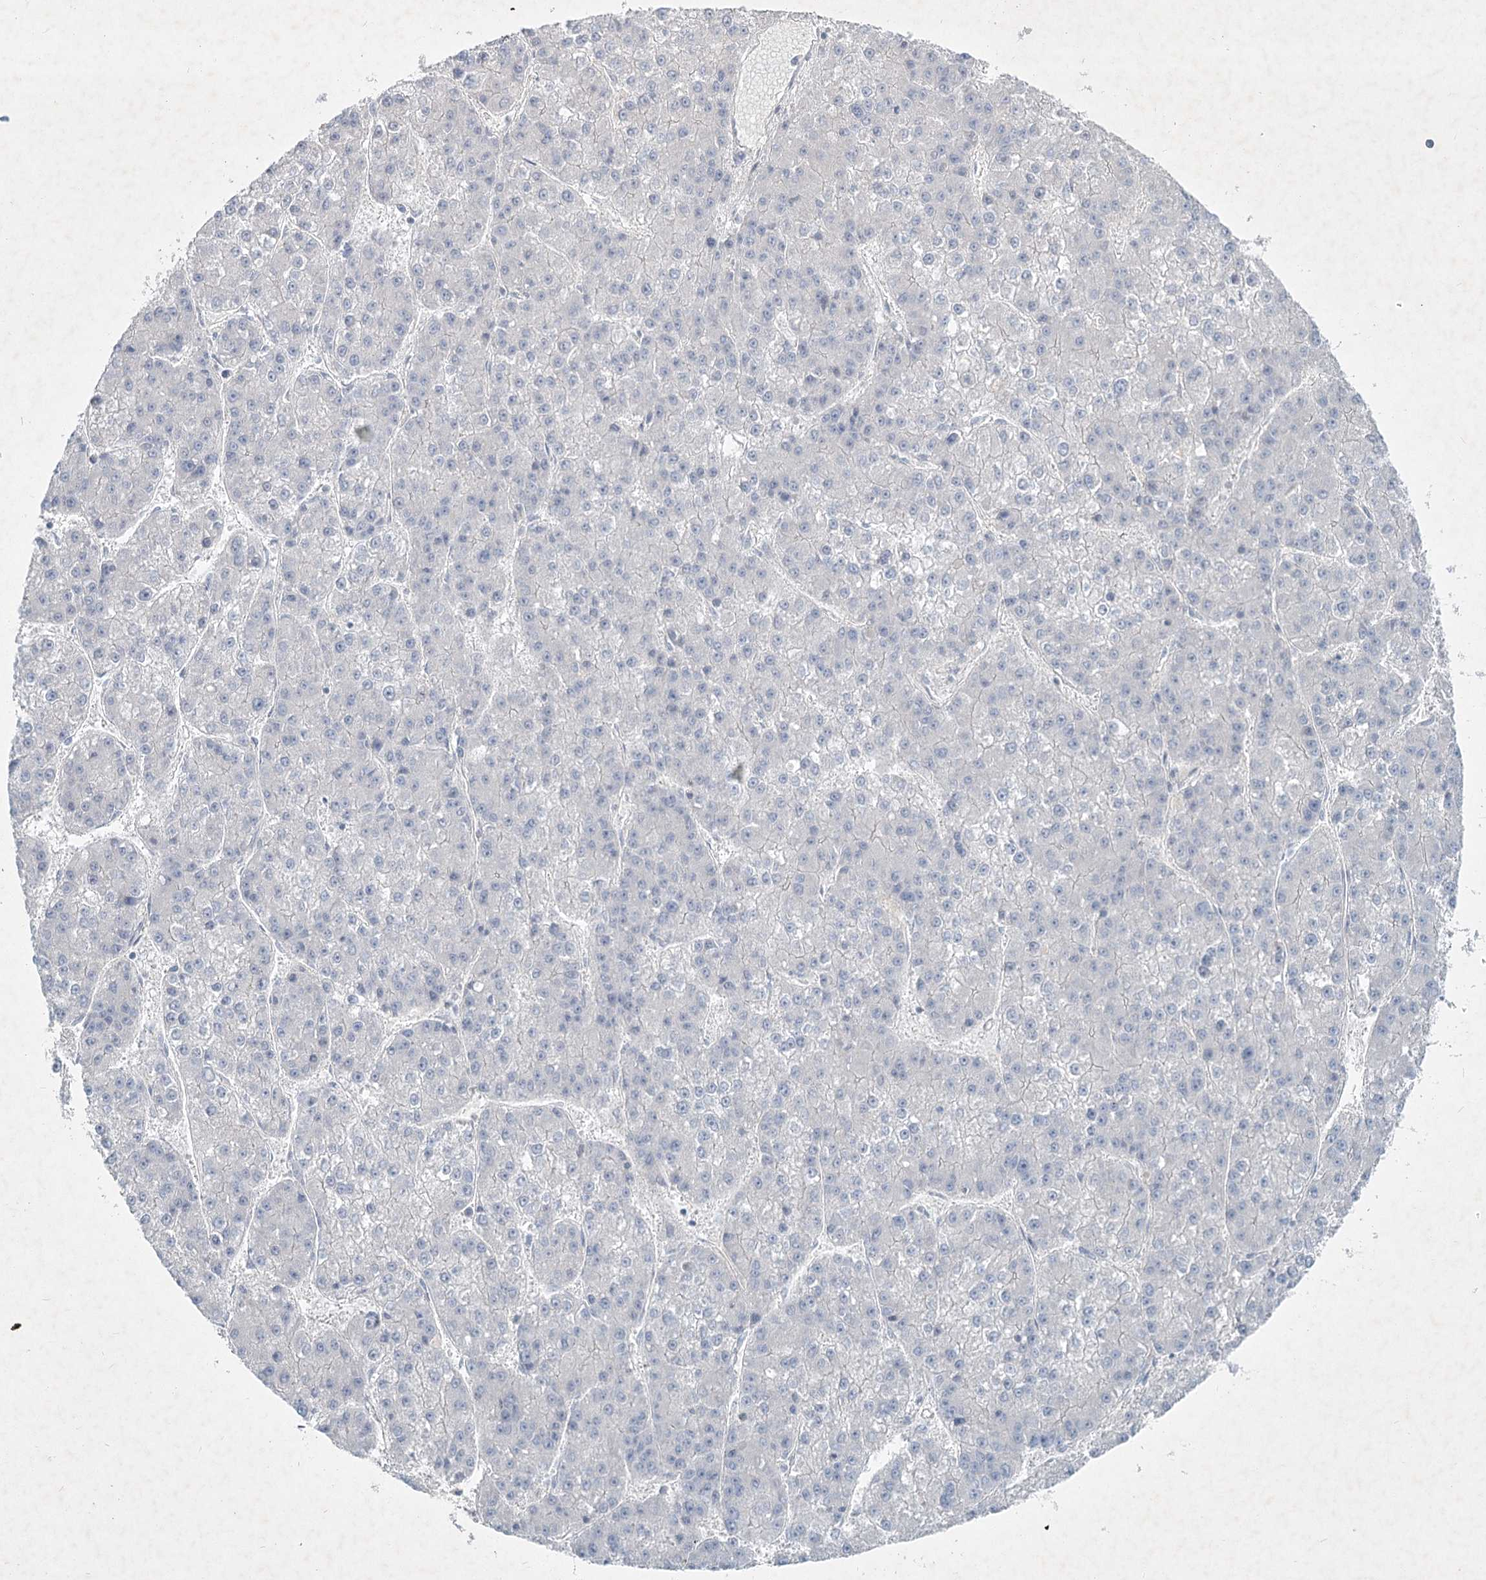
{"staining": {"intensity": "negative", "quantity": "none", "location": "none"}, "tissue": "liver cancer", "cell_type": "Tumor cells", "image_type": "cancer", "snomed": [{"axis": "morphology", "description": "Carcinoma, Hepatocellular, NOS"}, {"axis": "topography", "description": "Liver"}], "caption": "Immunohistochemistry photomicrograph of neoplastic tissue: hepatocellular carcinoma (liver) stained with DAB reveals no significant protein positivity in tumor cells.", "gene": "DNMBP", "patient": {"sex": "female", "age": 73}}